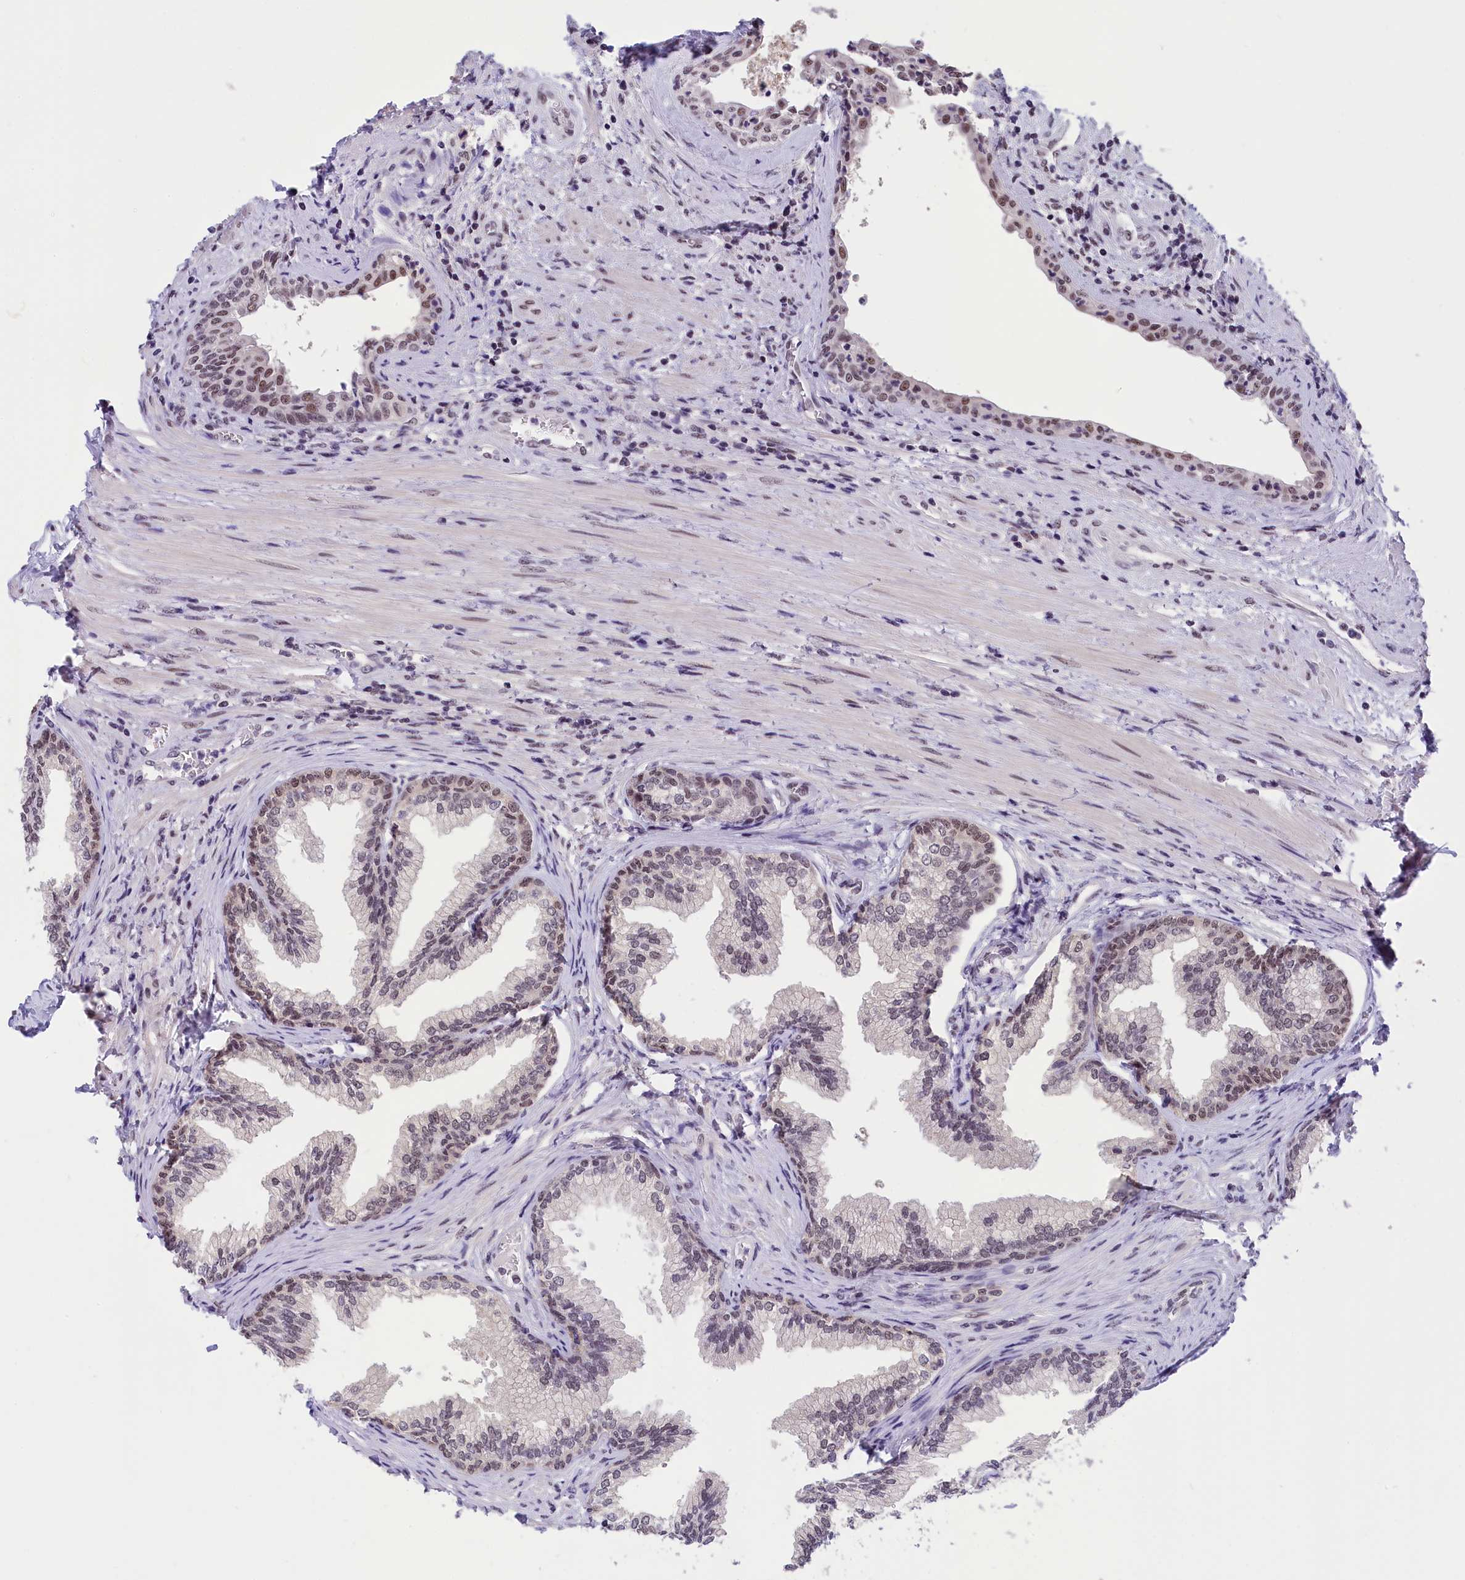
{"staining": {"intensity": "weak", "quantity": "25%-75%", "location": "nuclear"}, "tissue": "prostate", "cell_type": "Glandular cells", "image_type": "normal", "snomed": [{"axis": "morphology", "description": "Normal tissue, NOS"}, {"axis": "topography", "description": "Prostate"}], "caption": "Immunohistochemistry (IHC) photomicrograph of benign prostate: prostate stained using immunohistochemistry displays low levels of weak protein expression localized specifically in the nuclear of glandular cells, appearing as a nuclear brown color.", "gene": "ZC3H4", "patient": {"sex": "male", "age": 76}}